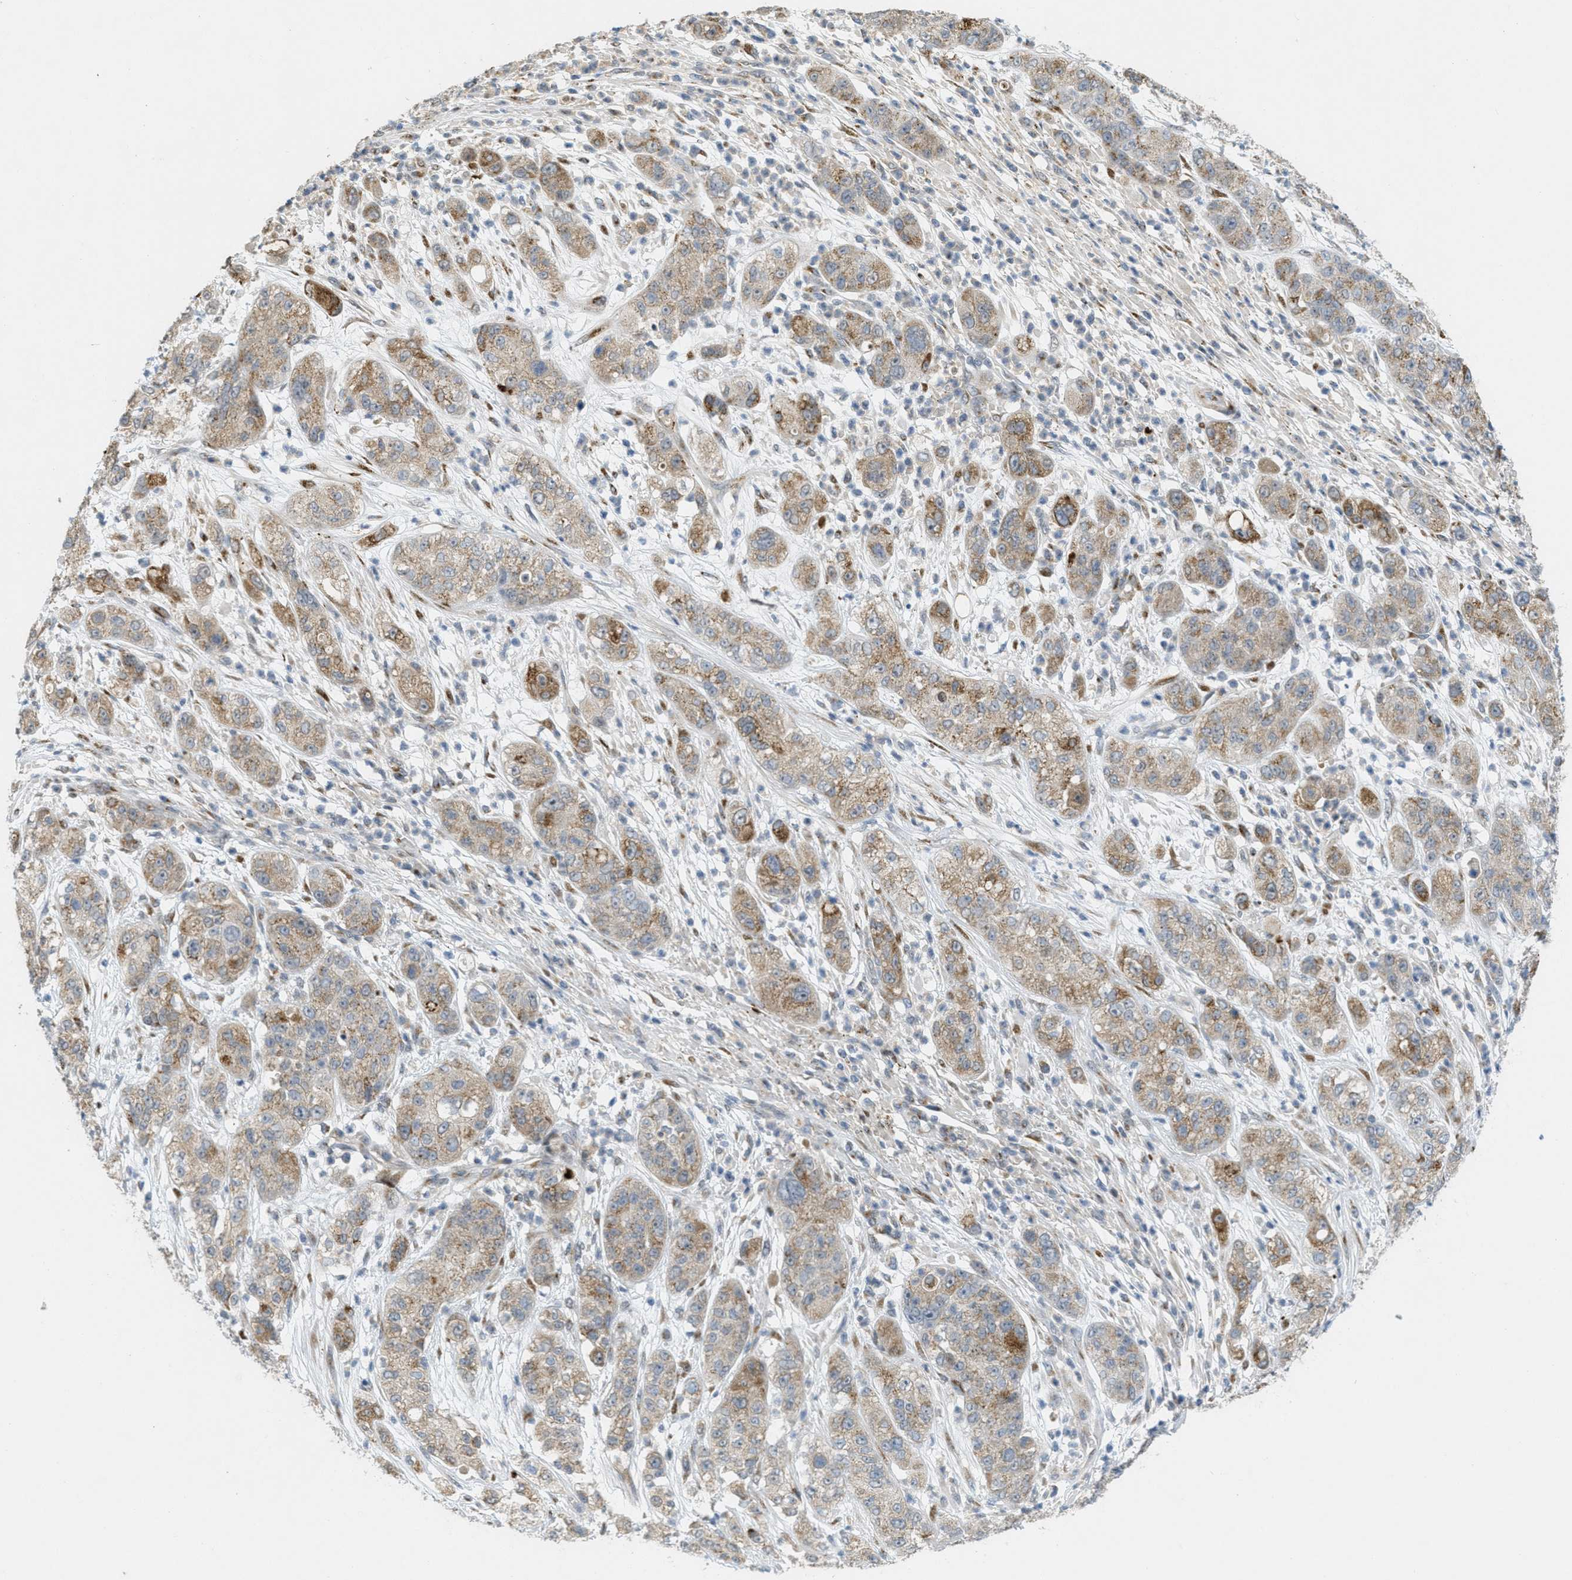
{"staining": {"intensity": "moderate", "quantity": ">75%", "location": "cytoplasmic/membranous"}, "tissue": "pancreatic cancer", "cell_type": "Tumor cells", "image_type": "cancer", "snomed": [{"axis": "morphology", "description": "Adenocarcinoma, NOS"}, {"axis": "topography", "description": "Pancreas"}], "caption": "This micrograph demonstrates immunohistochemistry (IHC) staining of human adenocarcinoma (pancreatic), with medium moderate cytoplasmic/membranous staining in about >75% of tumor cells.", "gene": "ZFPL1", "patient": {"sex": "female", "age": 78}}